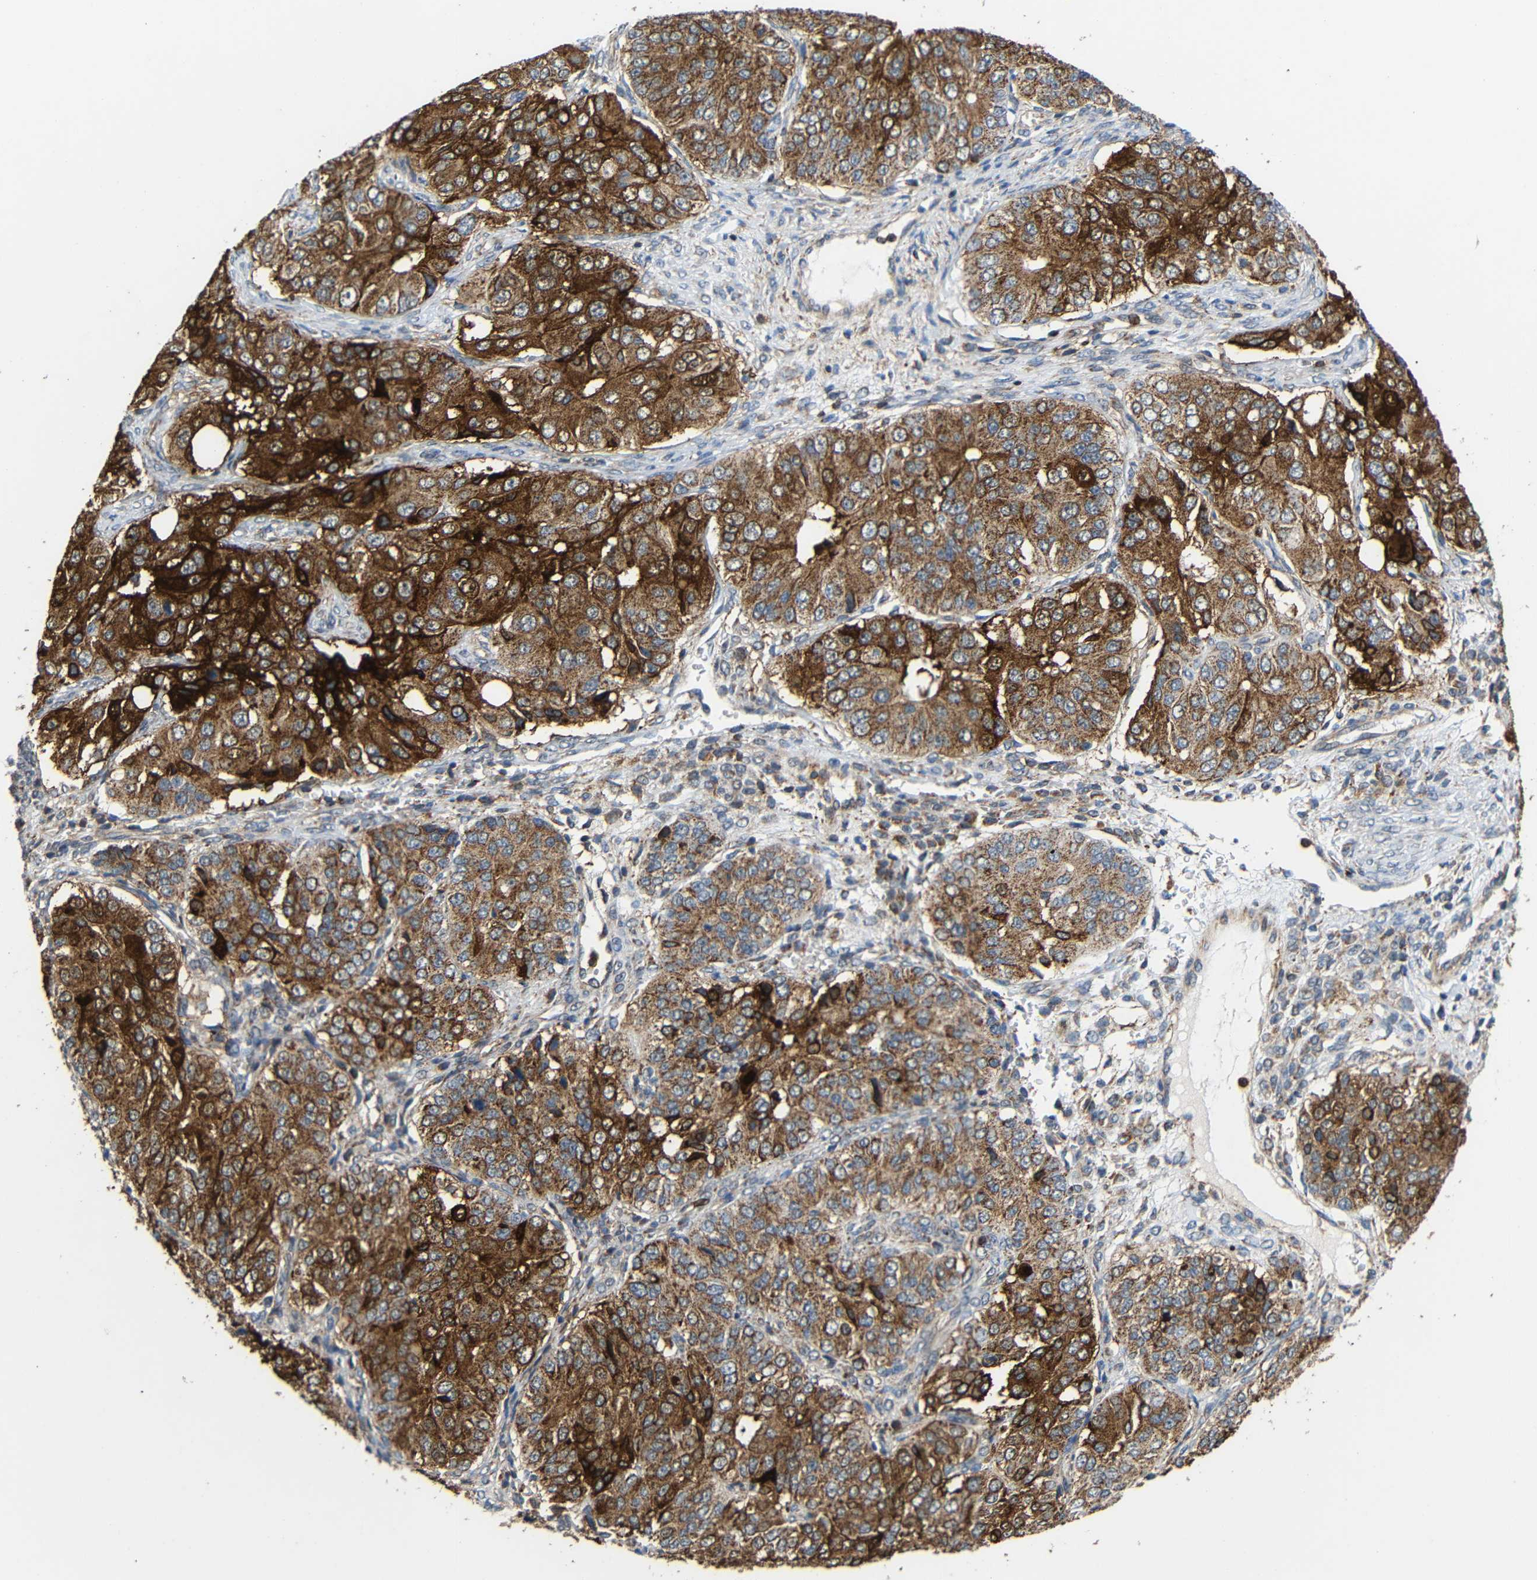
{"staining": {"intensity": "strong", "quantity": ">75%", "location": "cytoplasmic/membranous"}, "tissue": "ovarian cancer", "cell_type": "Tumor cells", "image_type": "cancer", "snomed": [{"axis": "morphology", "description": "Carcinoma, endometroid"}, {"axis": "topography", "description": "Ovary"}], "caption": "Tumor cells reveal high levels of strong cytoplasmic/membranous positivity in about >75% of cells in ovarian endometroid carcinoma. Nuclei are stained in blue.", "gene": "C1GALT1", "patient": {"sex": "female", "age": 51}}